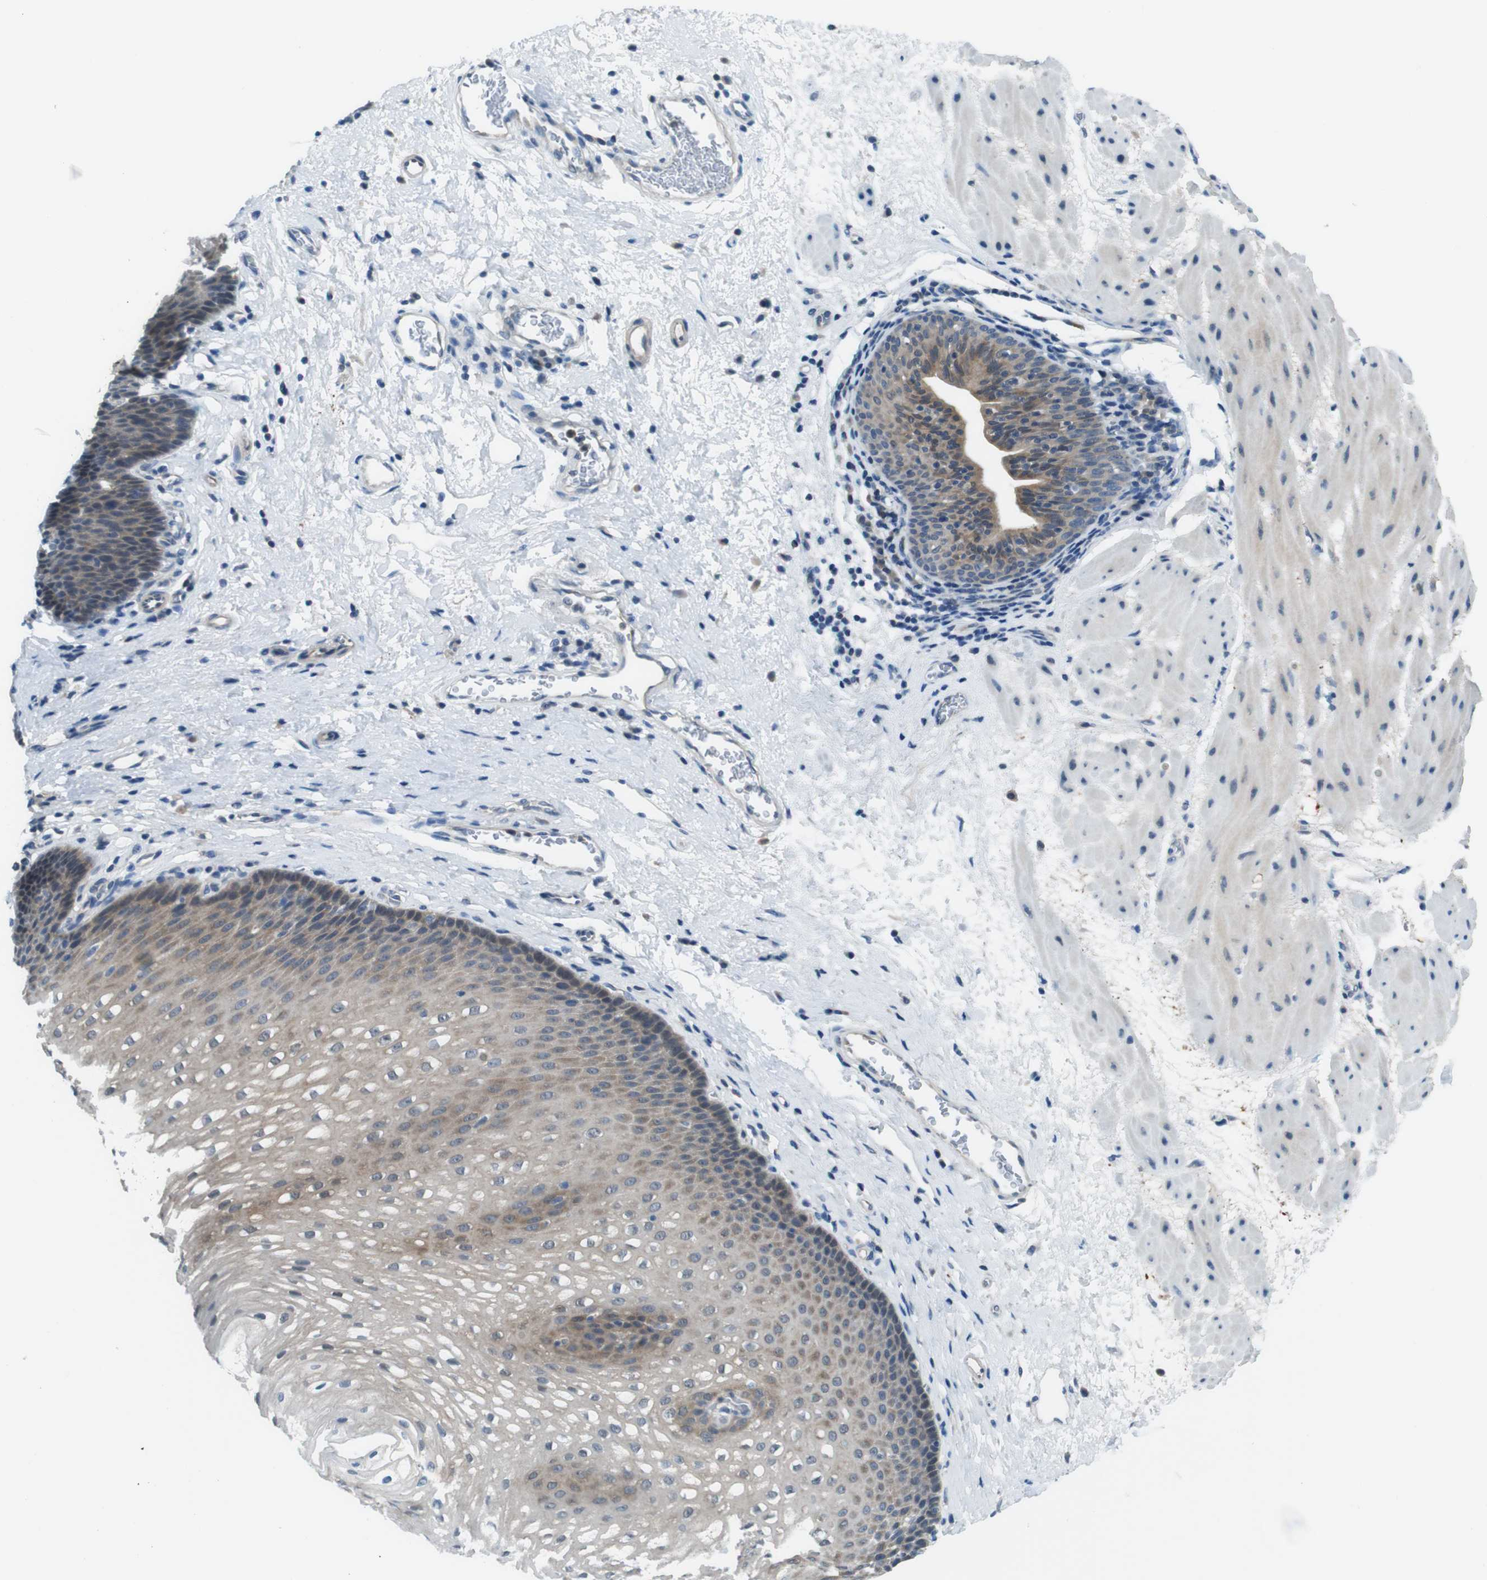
{"staining": {"intensity": "moderate", "quantity": "<25%", "location": "cytoplasmic/membranous"}, "tissue": "esophagus", "cell_type": "Squamous epithelial cells", "image_type": "normal", "snomed": [{"axis": "morphology", "description": "Normal tissue, NOS"}, {"axis": "topography", "description": "Esophagus"}], "caption": "Immunohistochemistry micrograph of unremarkable esophagus stained for a protein (brown), which shows low levels of moderate cytoplasmic/membranous staining in approximately <25% of squamous epithelial cells.", "gene": "NANOS2", "patient": {"sex": "male", "age": 48}}